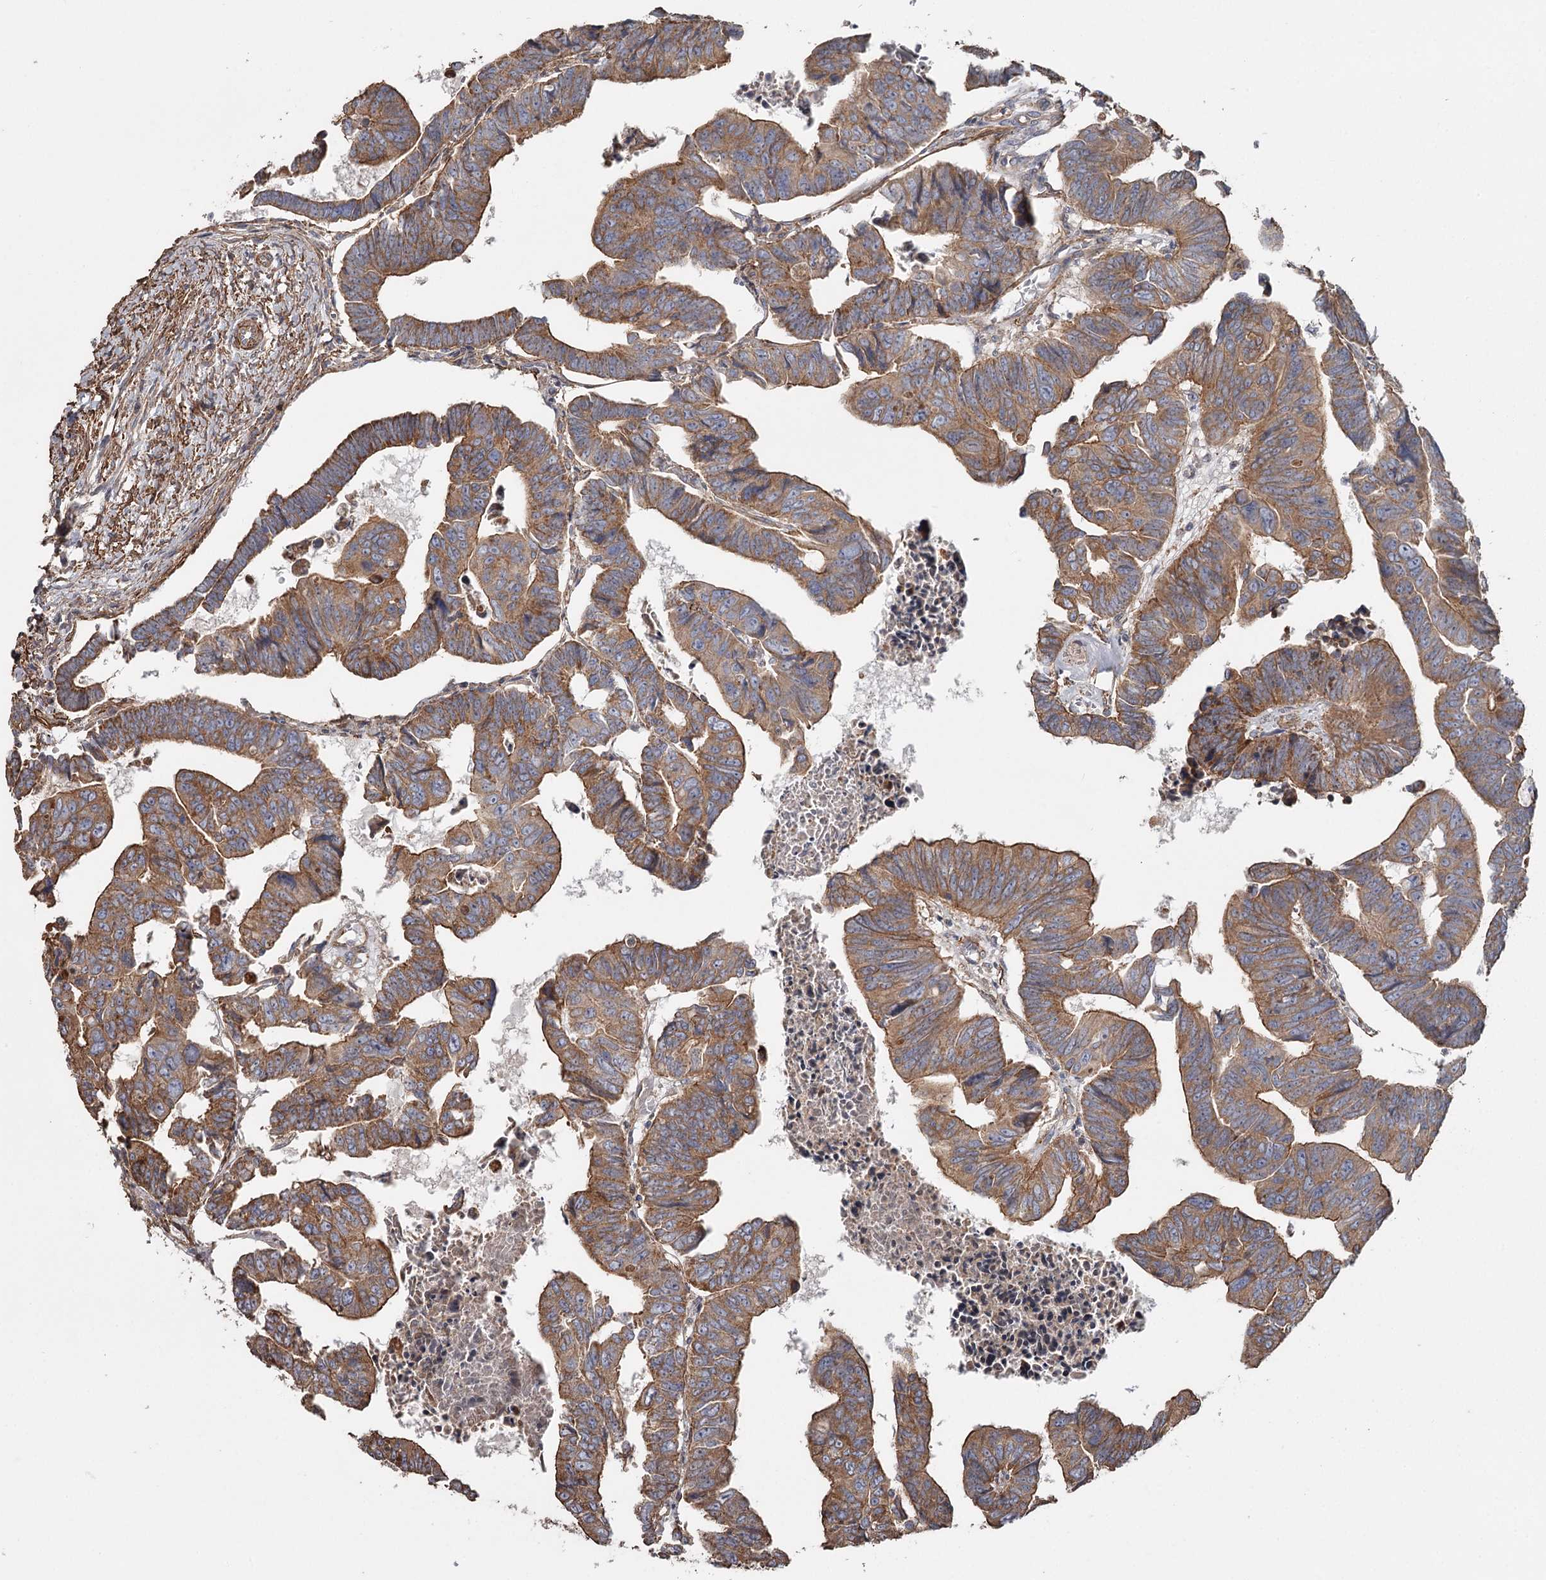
{"staining": {"intensity": "moderate", "quantity": ">75%", "location": "cytoplasmic/membranous"}, "tissue": "colorectal cancer", "cell_type": "Tumor cells", "image_type": "cancer", "snomed": [{"axis": "morphology", "description": "Adenocarcinoma, NOS"}, {"axis": "topography", "description": "Rectum"}], "caption": "An image showing moderate cytoplasmic/membranous expression in approximately >75% of tumor cells in colorectal cancer, as visualized by brown immunohistochemical staining.", "gene": "DHRS9", "patient": {"sex": "female", "age": 65}}